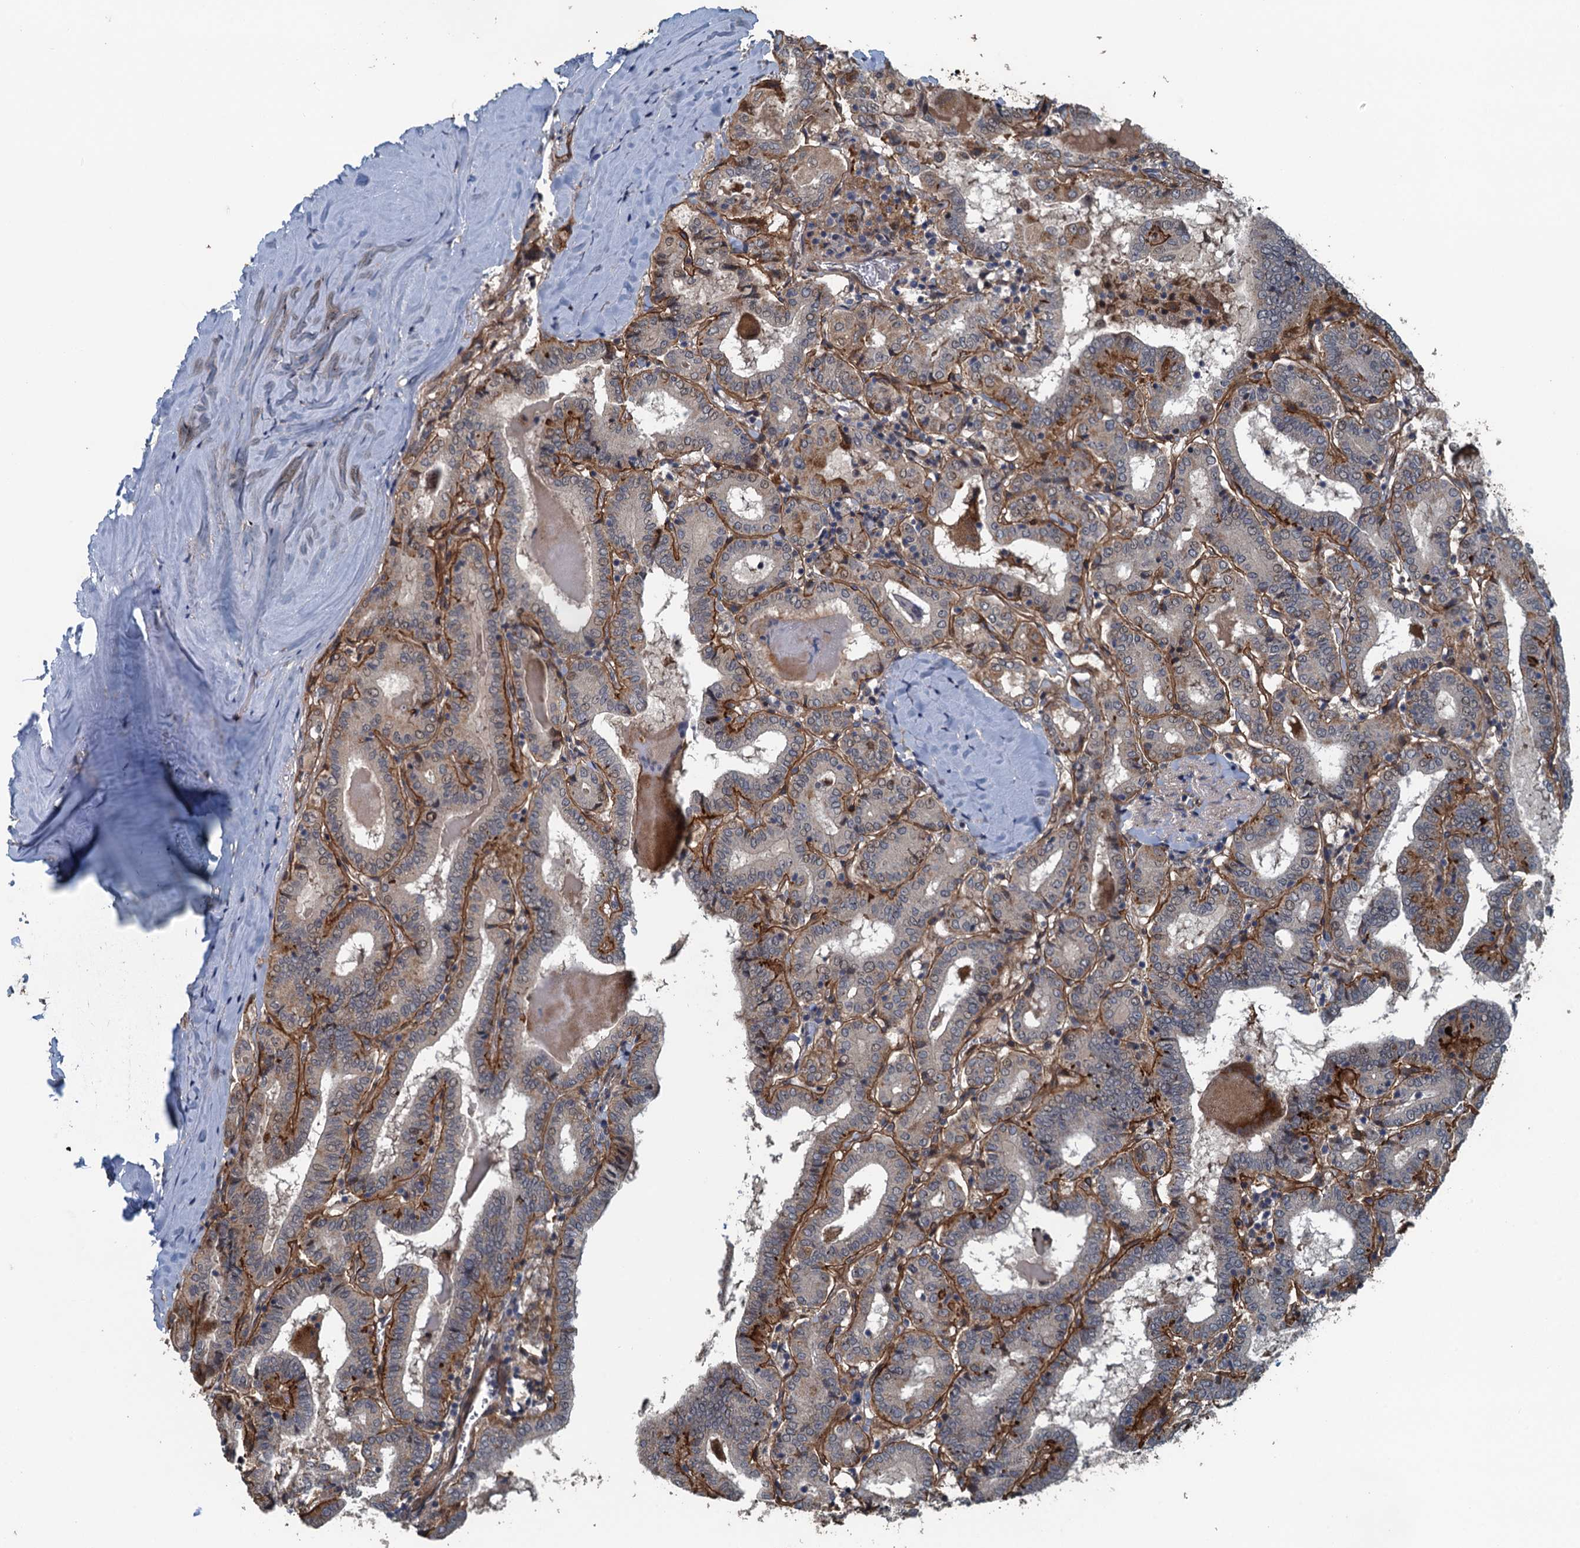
{"staining": {"intensity": "negative", "quantity": "none", "location": "none"}, "tissue": "thyroid cancer", "cell_type": "Tumor cells", "image_type": "cancer", "snomed": [{"axis": "morphology", "description": "Papillary adenocarcinoma, NOS"}, {"axis": "topography", "description": "Thyroid gland"}], "caption": "IHC of human papillary adenocarcinoma (thyroid) reveals no expression in tumor cells.", "gene": "AGRN", "patient": {"sex": "female", "age": 72}}